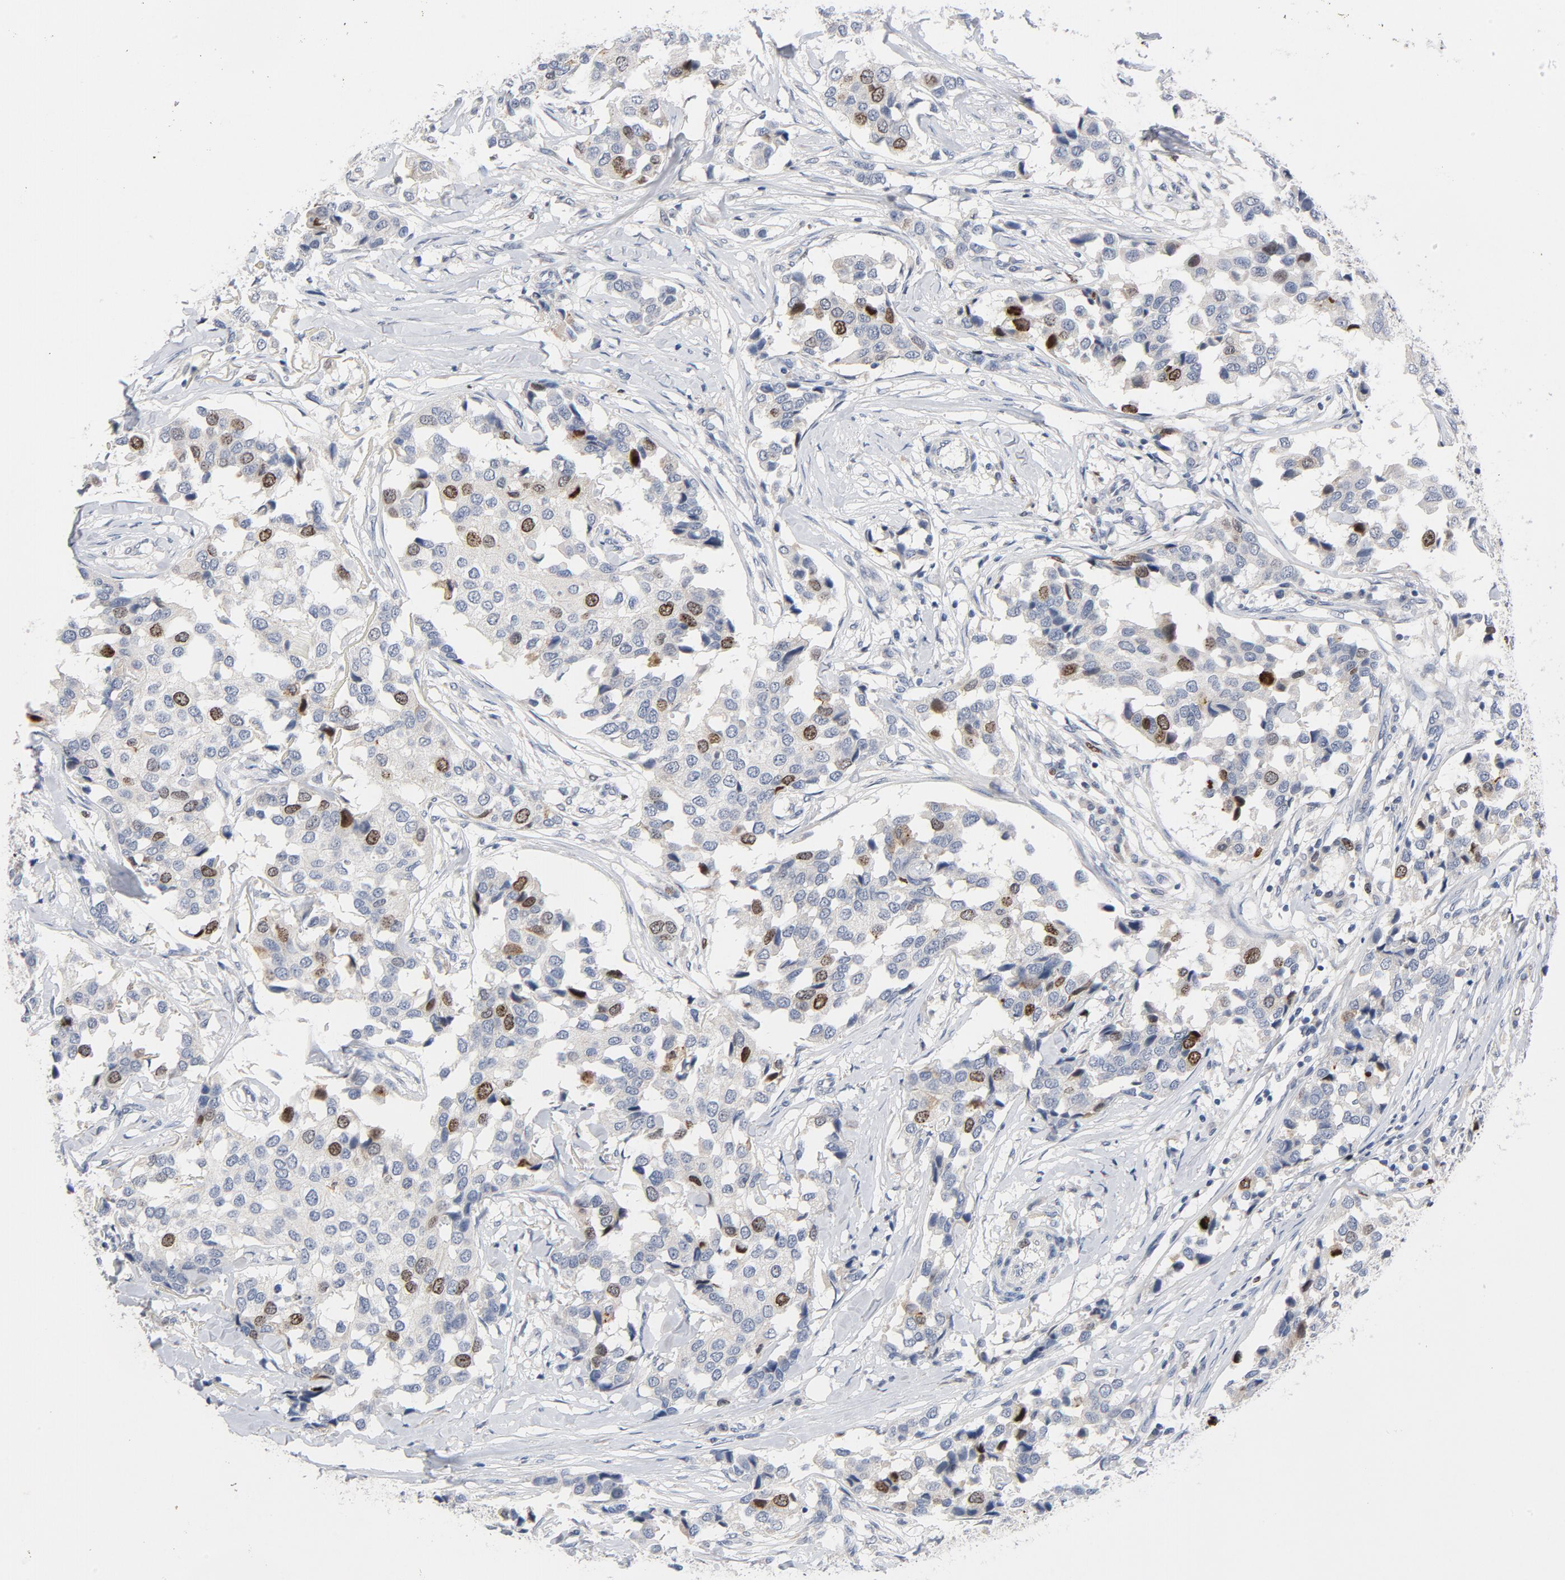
{"staining": {"intensity": "moderate", "quantity": "<25%", "location": "nuclear"}, "tissue": "breast cancer", "cell_type": "Tumor cells", "image_type": "cancer", "snomed": [{"axis": "morphology", "description": "Duct carcinoma"}, {"axis": "topography", "description": "Breast"}], "caption": "Human breast cancer (invasive ductal carcinoma) stained with a brown dye demonstrates moderate nuclear positive staining in approximately <25% of tumor cells.", "gene": "BIRC5", "patient": {"sex": "female", "age": 80}}